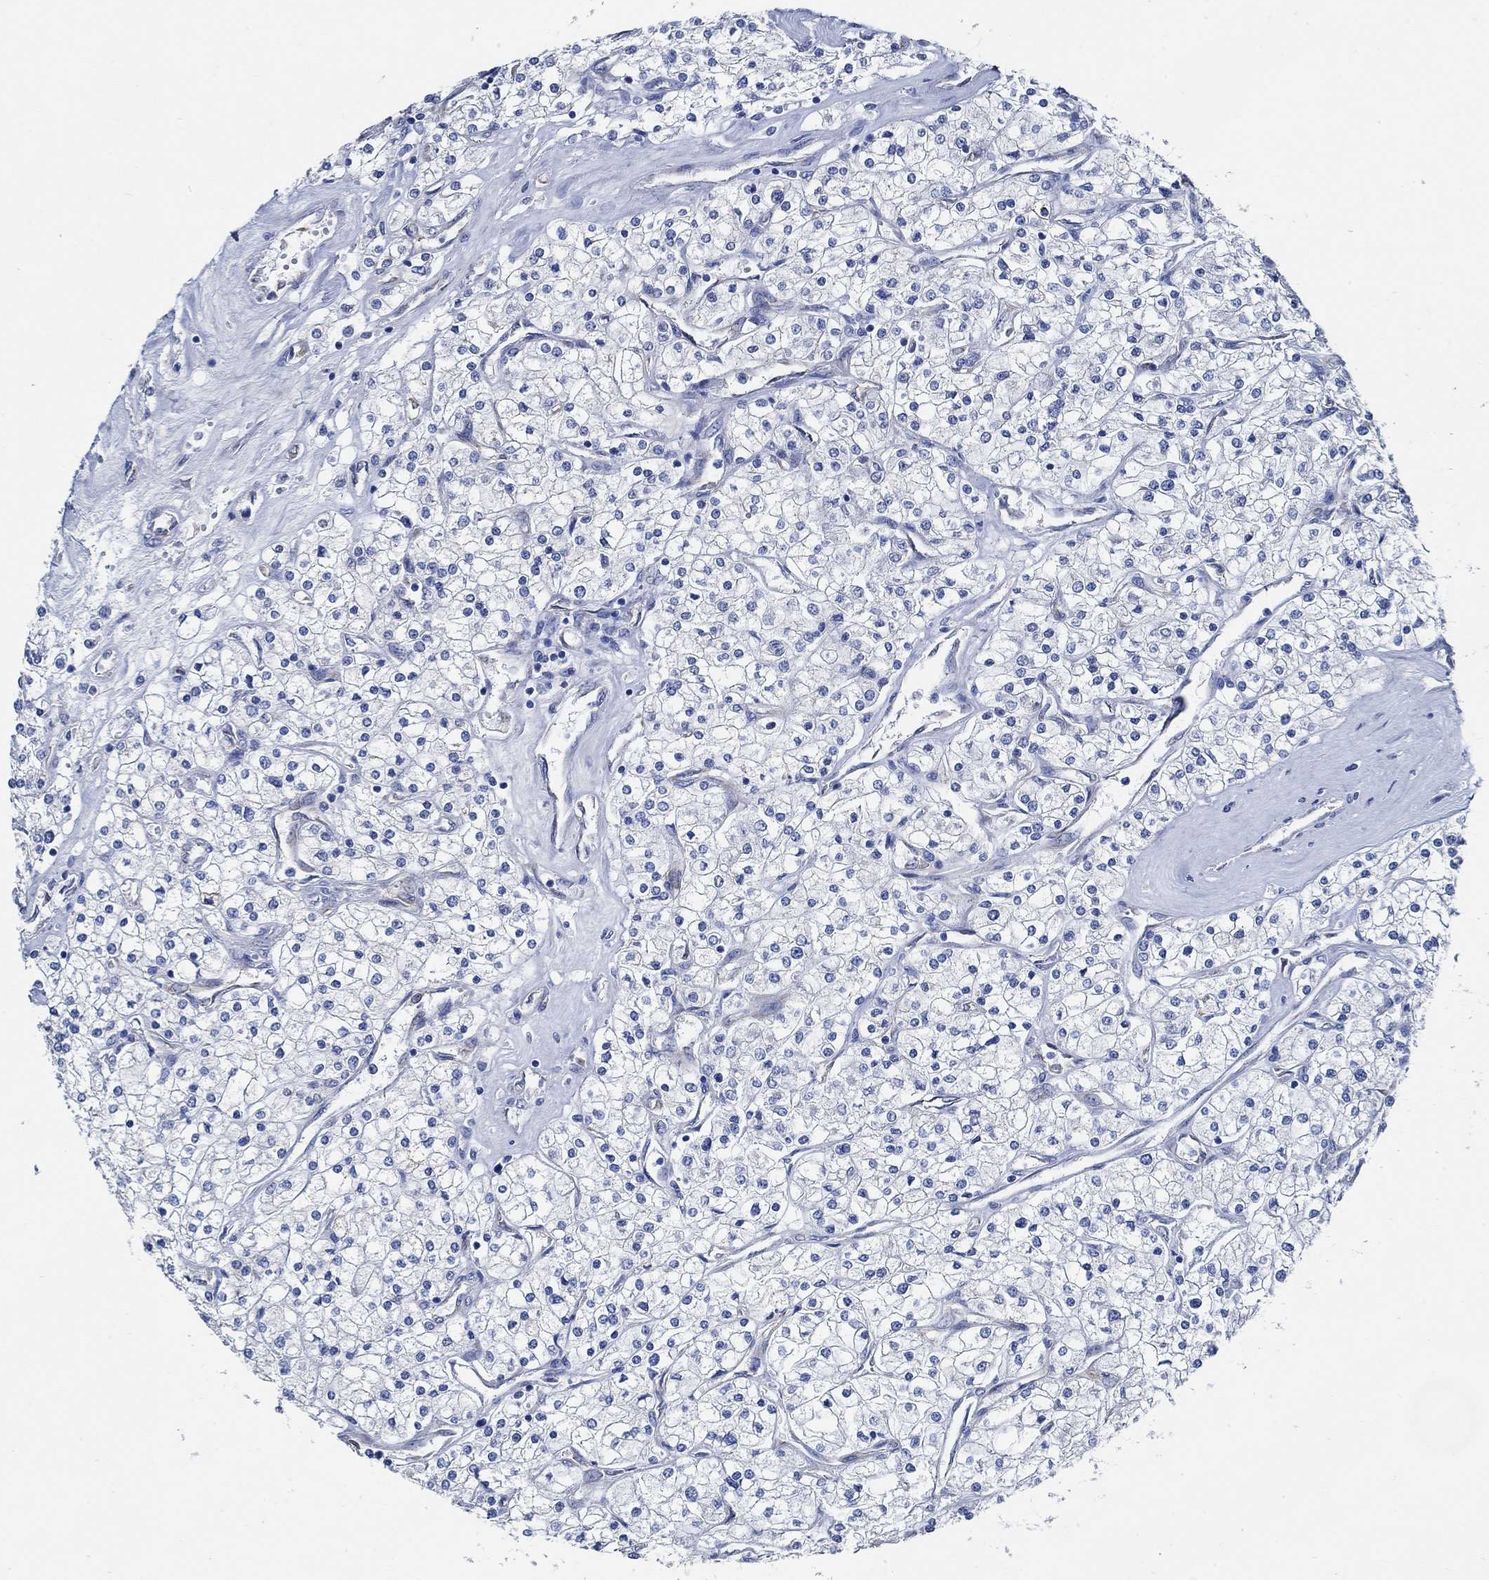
{"staining": {"intensity": "negative", "quantity": "none", "location": "none"}, "tissue": "renal cancer", "cell_type": "Tumor cells", "image_type": "cancer", "snomed": [{"axis": "morphology", "description": "Adenocarcinoma, NOS"}, {"axis": "topography", "description": "Kidney"}], "caption": "High magnification brightfield microscopy of renal cancer stained with DAB (3,3'-diaminobenzidine) (brown) and counterstained with hematoxylin (blue): tumor cells show no significant expression.", "gene": "HECW2", "patient": {"sex": "male", "age": 80}}